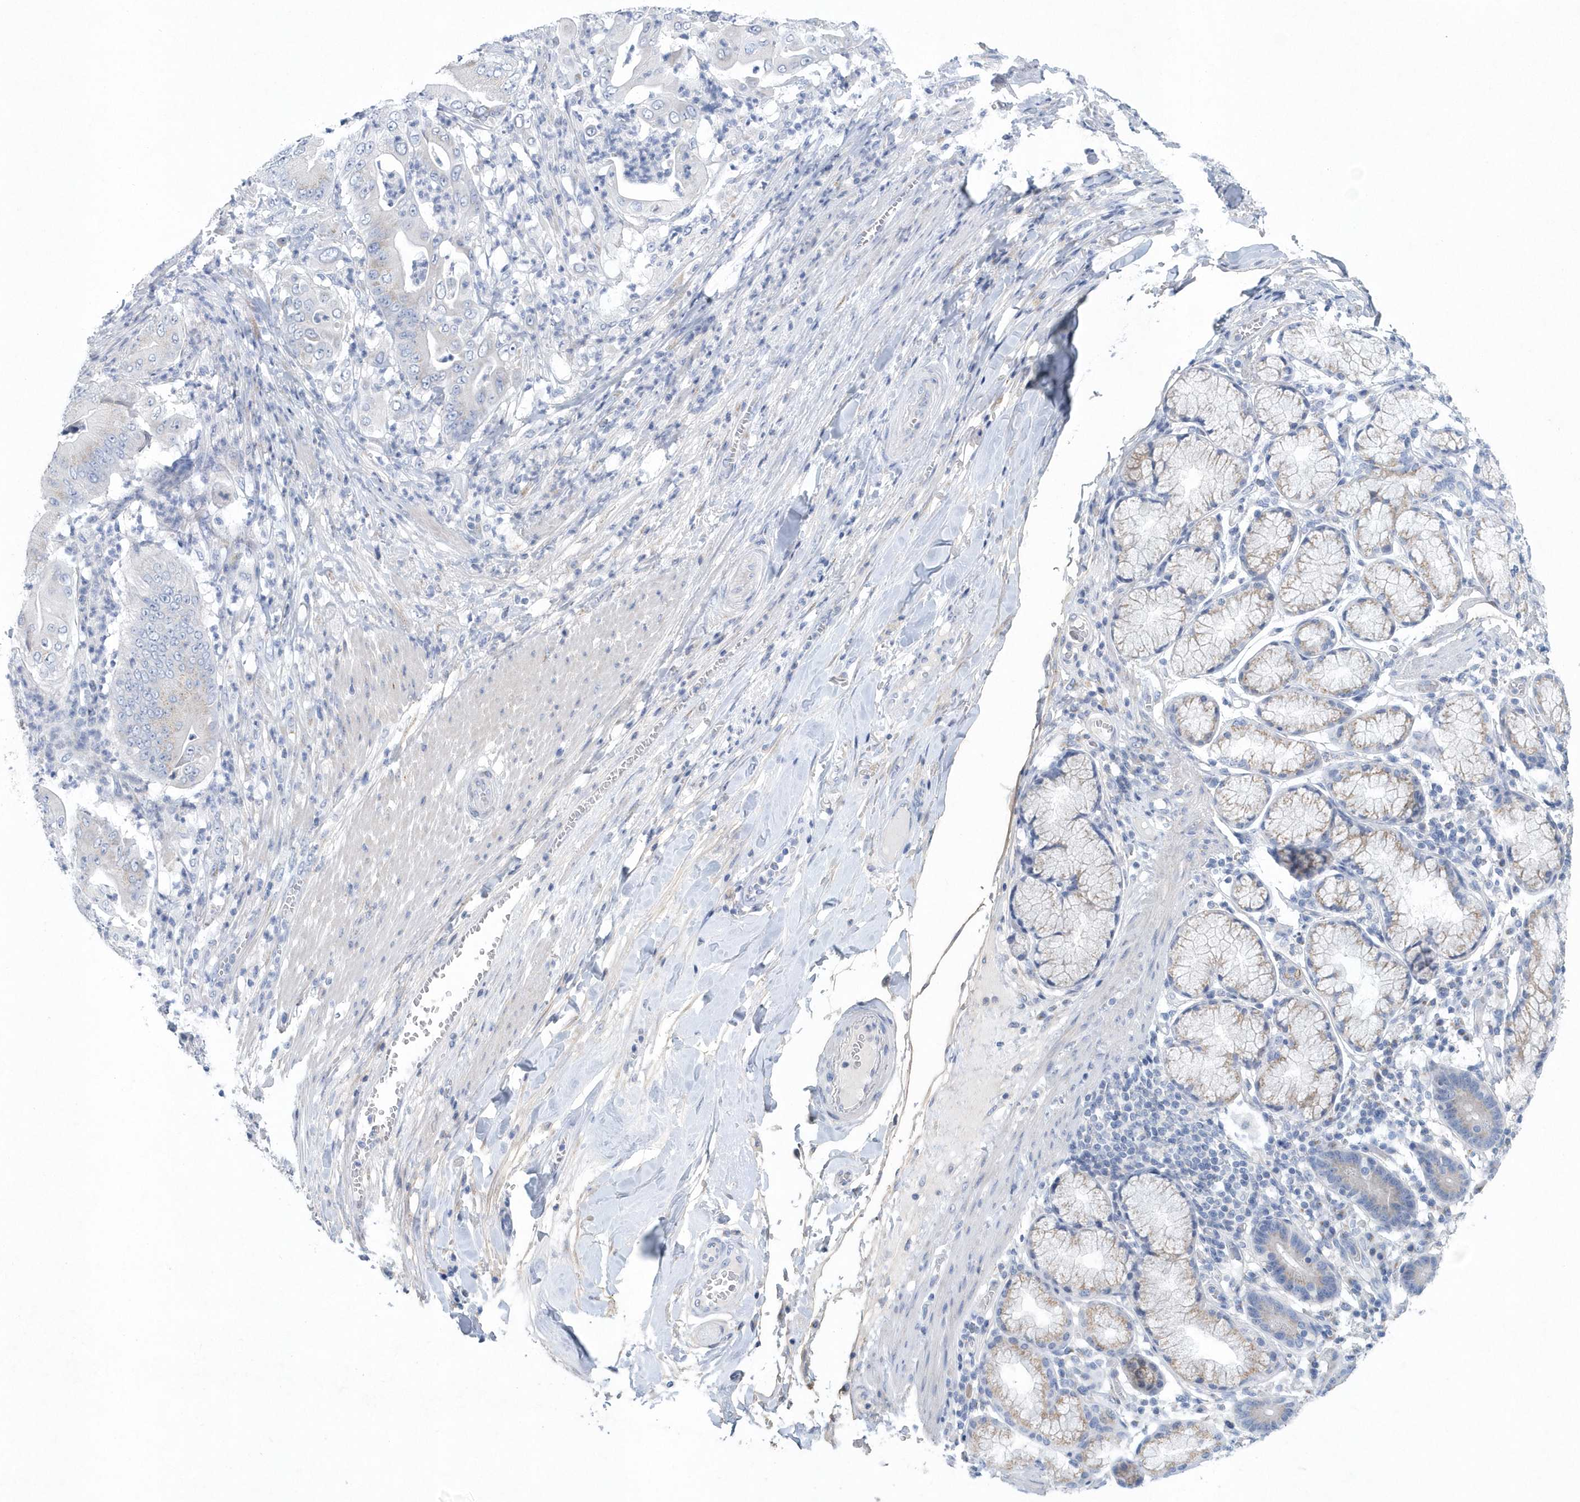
{"staining": {"intensity": "negative", "quantity": "none", "location": "none"}, "tissue": "pancreatic cancer", "cell_type": "Tumor cells", "image_type": "cancer", "snomed": [{"axis": "morphology", "description": "Adenocarcinoma, NOS"}, {"axis": "topography", "description": "Pancreas"}], "caption": "The IHC micrograph has no significant staining in tumor cells of pancreatic cancer tissue.", "gene": "SPATA18", "patient": {"sex": "female", "age": 77}}